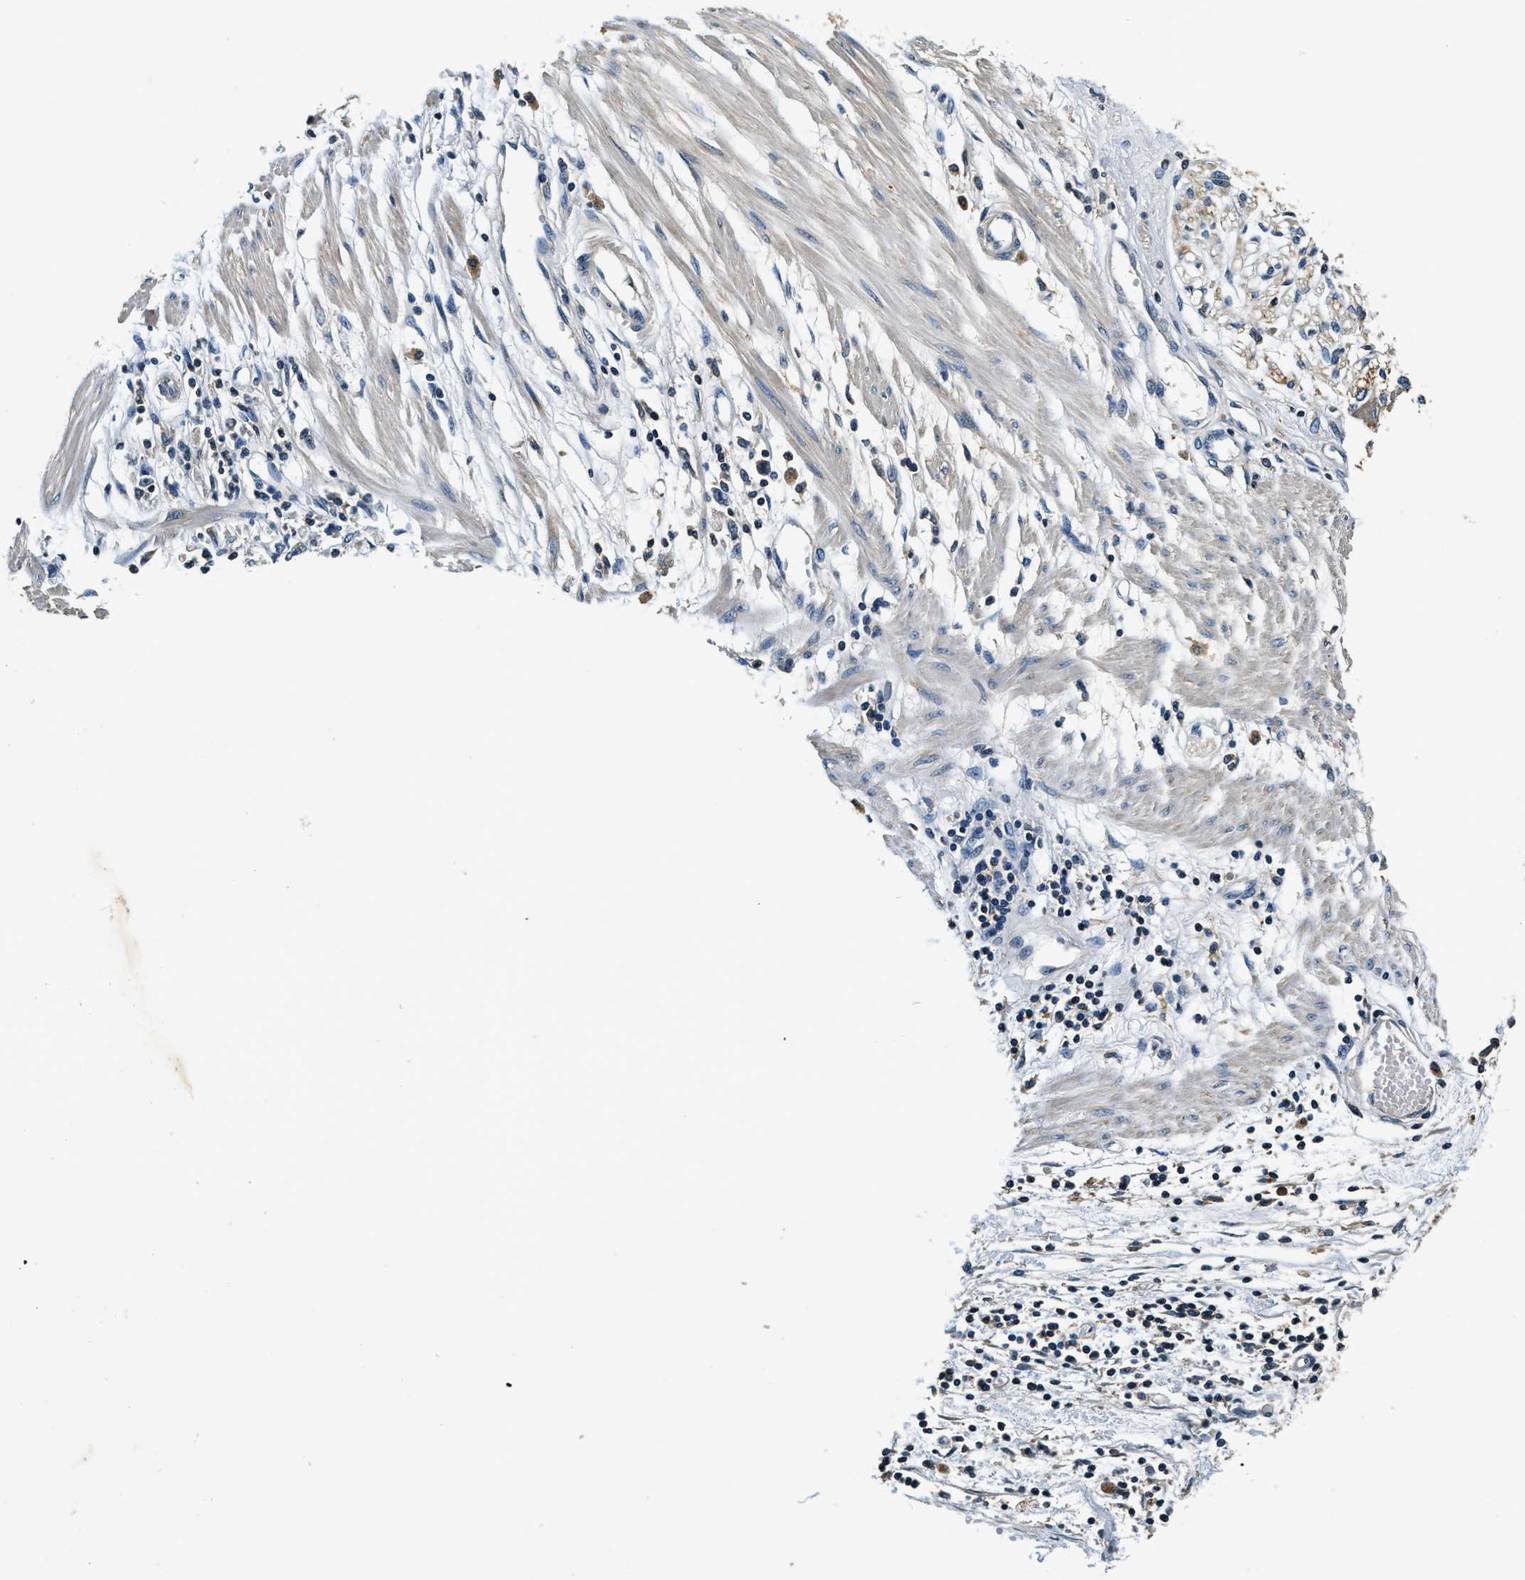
{"staining": {"intensity": "negative", "quantity": "none", "location": "none"}, "tissue": "stomach cancer", "cell_type": "Tumor cells", "image_type": "cancer", "snomed": [{"axis": "morphology", "description": "Adenocarcinoma, NOS"}, {"axis": "topography", "description": "Stomach"}], "caption": "Protein analysis of adenocarcinoma (stomach) reveals no significant staining in tumor cells. Nuclei are stained in blue.", "gene": "RESF1", "patient": {"sex": "female", "age": 59}}